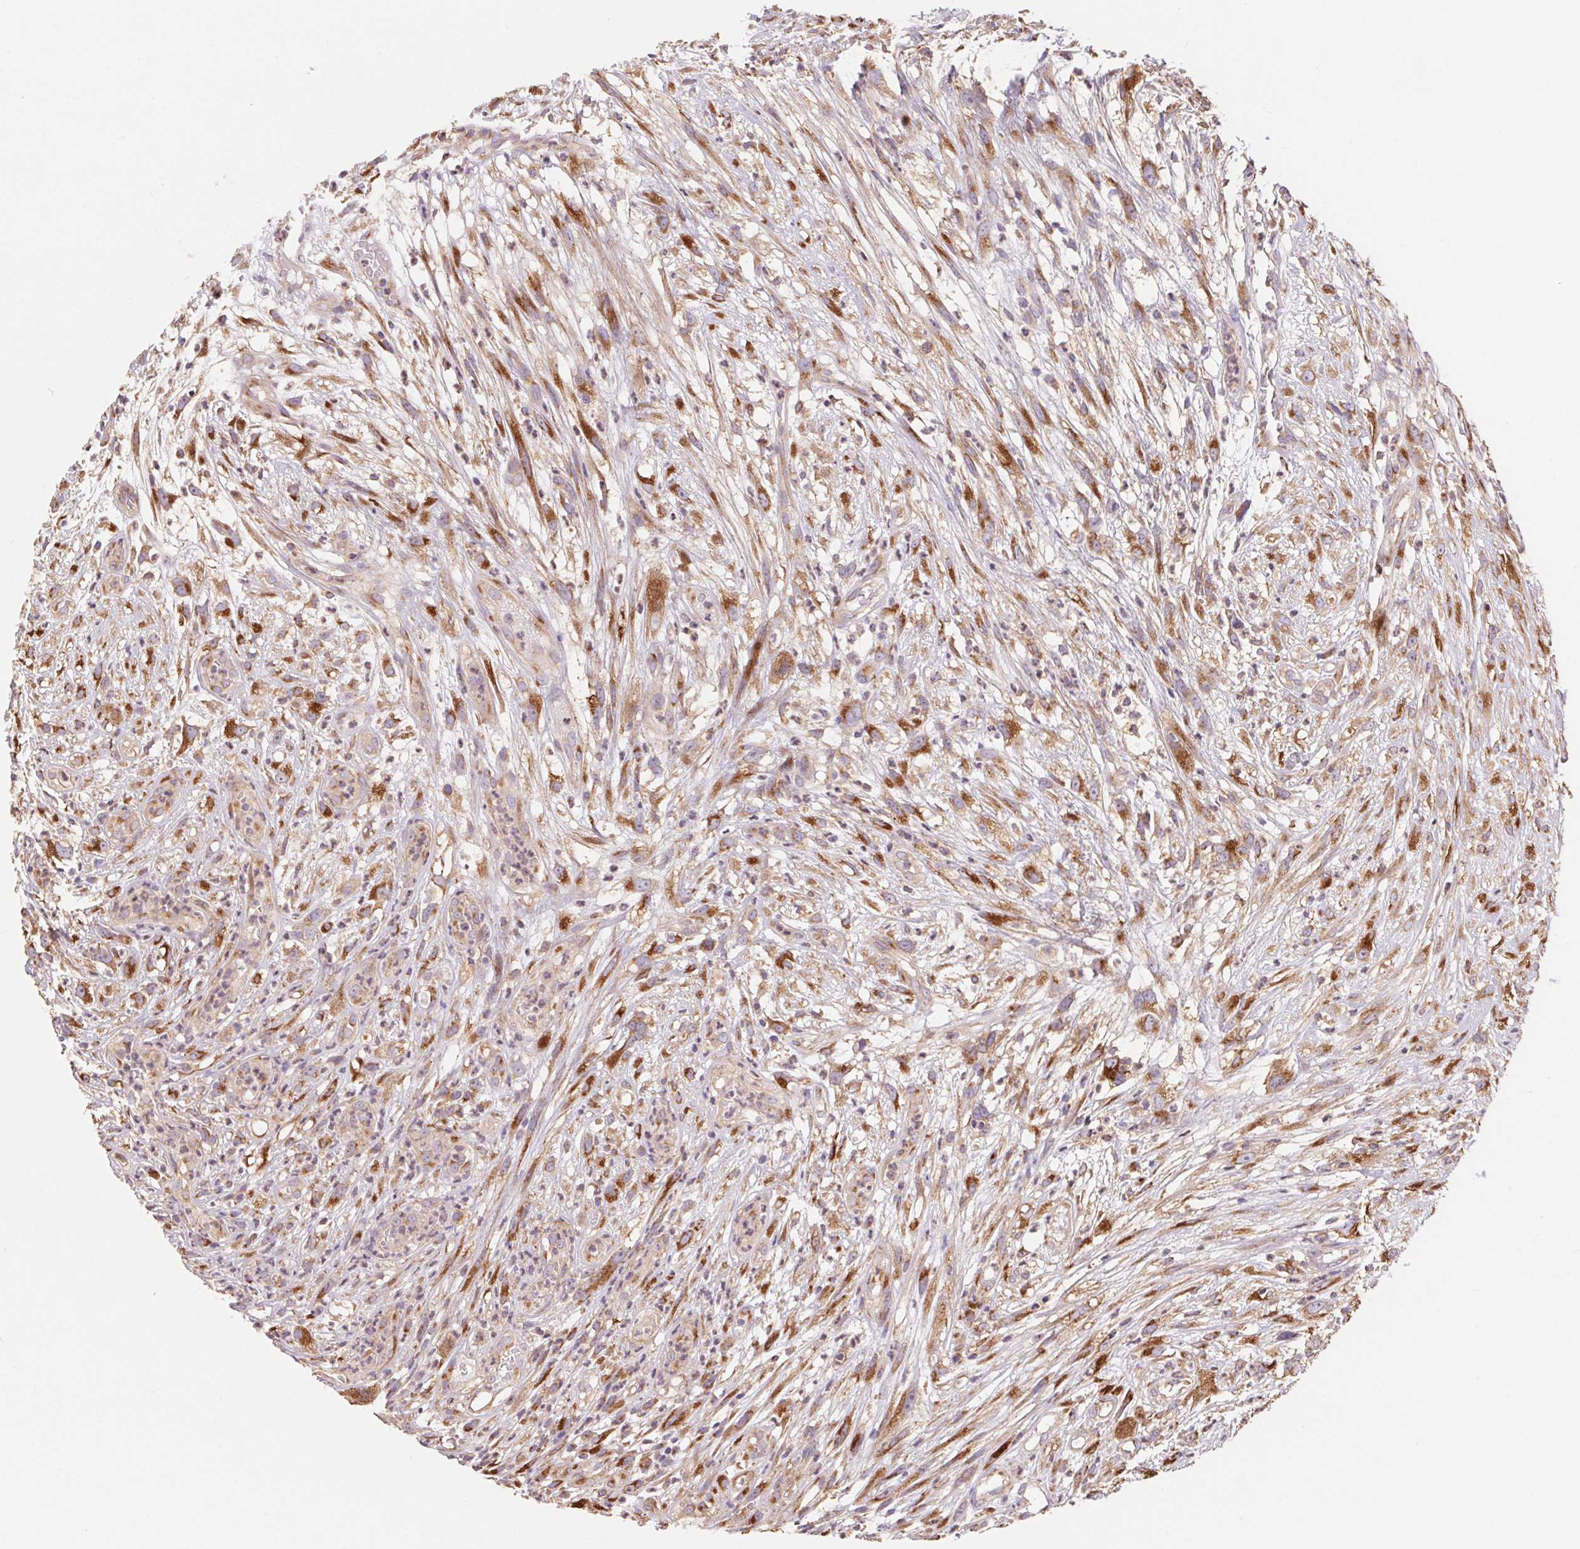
{"staining": {"intensity": "moderate", "quantity": ">75%", "location": "cytoplasmic/membranous"}, "tissue": "head and neck cancer", "cell_type": "Tumor cells", "image_type": "cancer", "snomed": [{"axis": "morphology", "description": "Squamous cell carcinoma, NOS"}, {"axis": "topography", "description": "Head-Neck"}], "caption": "High-power microscopy captured an immunohistochemistry micrograph of head and neck cancer (squamous cell carcinoma), revealing moderate cytoplasmic/membranous staining in about >75% of tumor cells. The protein of interest is stained brown, and the nuclei are stained in blue (DAB IHC with brightfield microscopy, high magnification).", "gene": "RAB1A", "patient": {"sex": "male", "age": 65}}